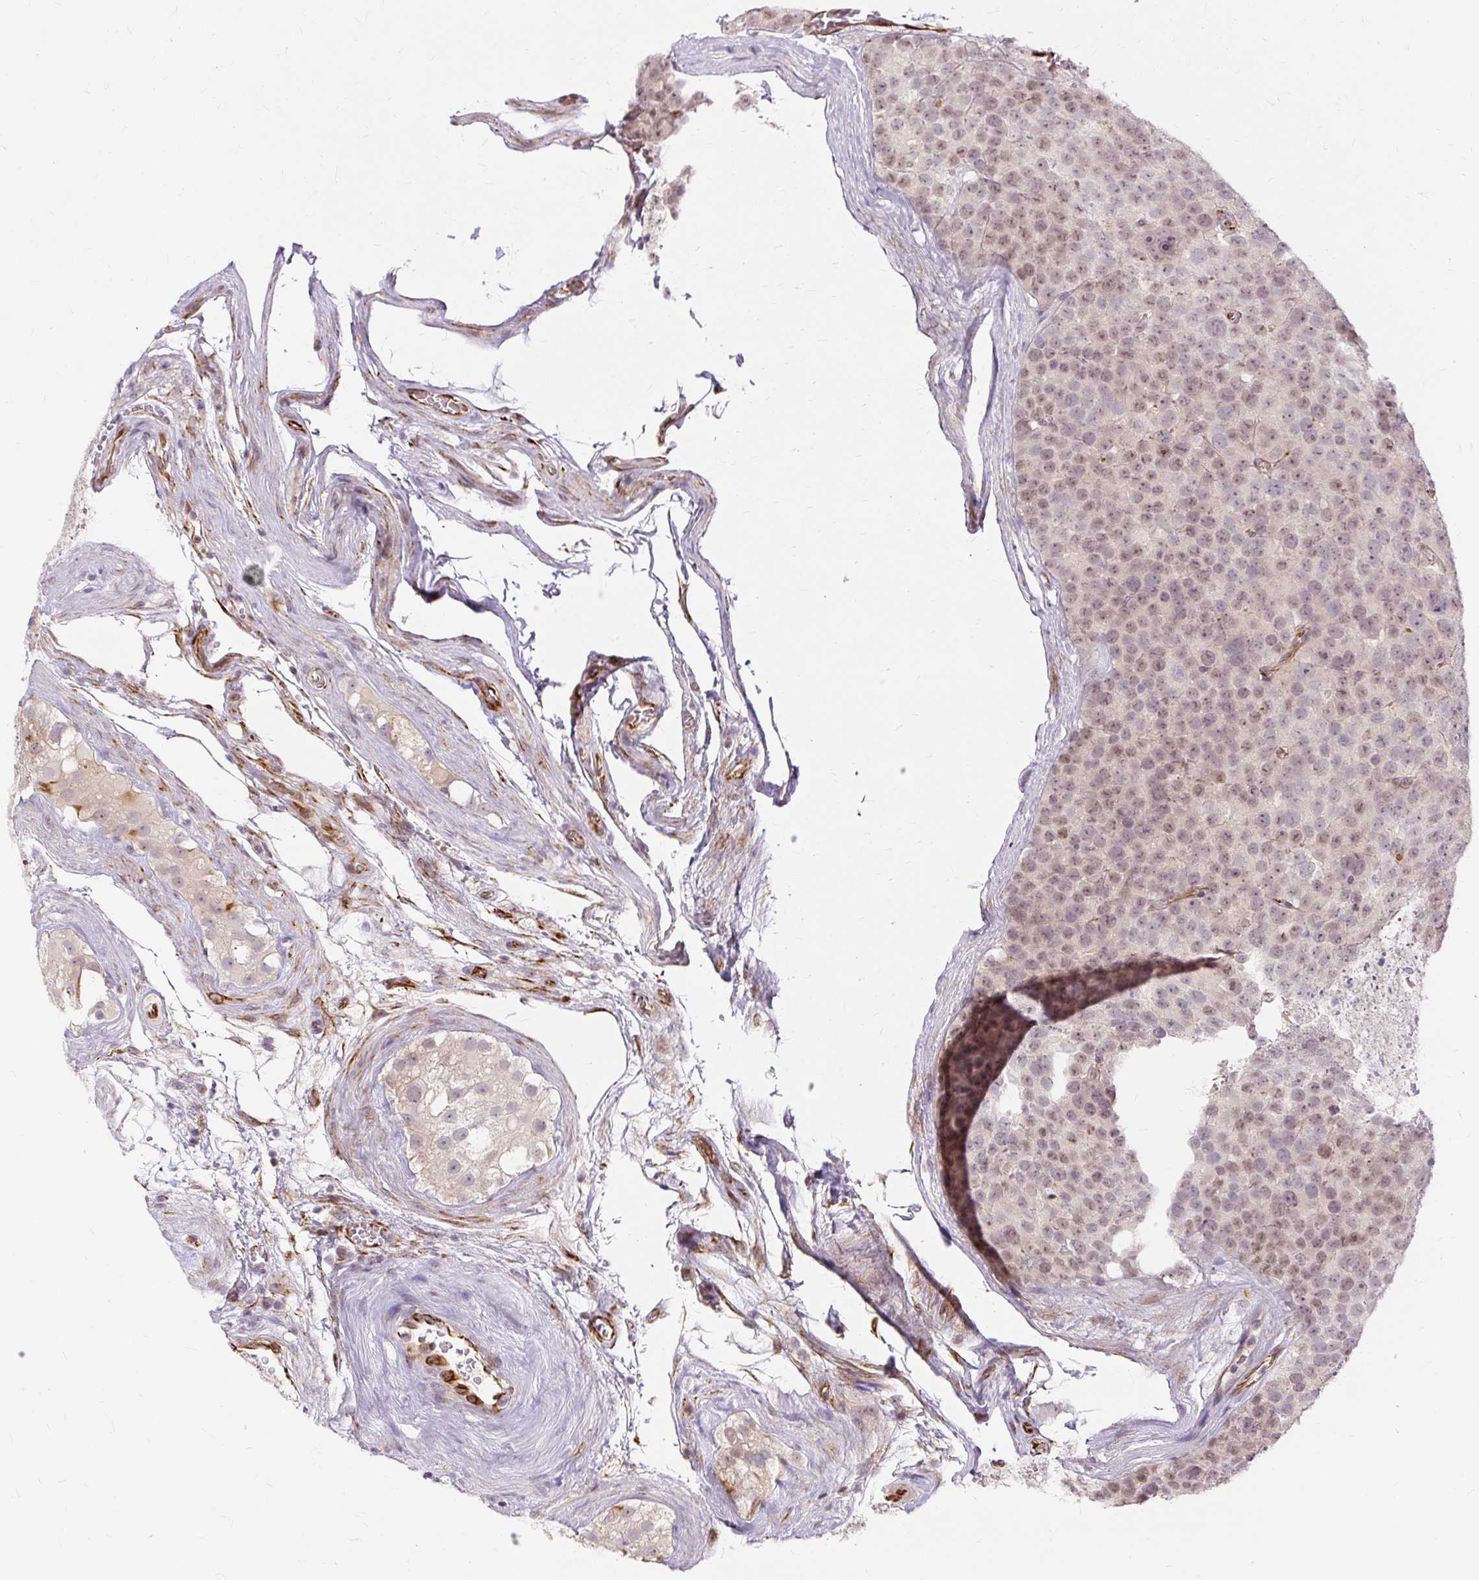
{"staining": {"intensity": "moderate", "quantity": ">75%", "location": "nuclear"}, "tissue": "testis cancer", "cell_type": "Tumor cells", "image_type": "cancer", "snomed": [{"axis": "morphology", "description": "Seminoma, NOS"}, {"axis": "topography", "description": "Testis"}], "caption": "Testis cancer (seminoma) tissue exhibits moderate nuclear positivity in approximately >75% of tumor cells, visualized by immunohistochemistry.", "gene": "MMACHC", "patient": {"sex": "male", "age": 71}}